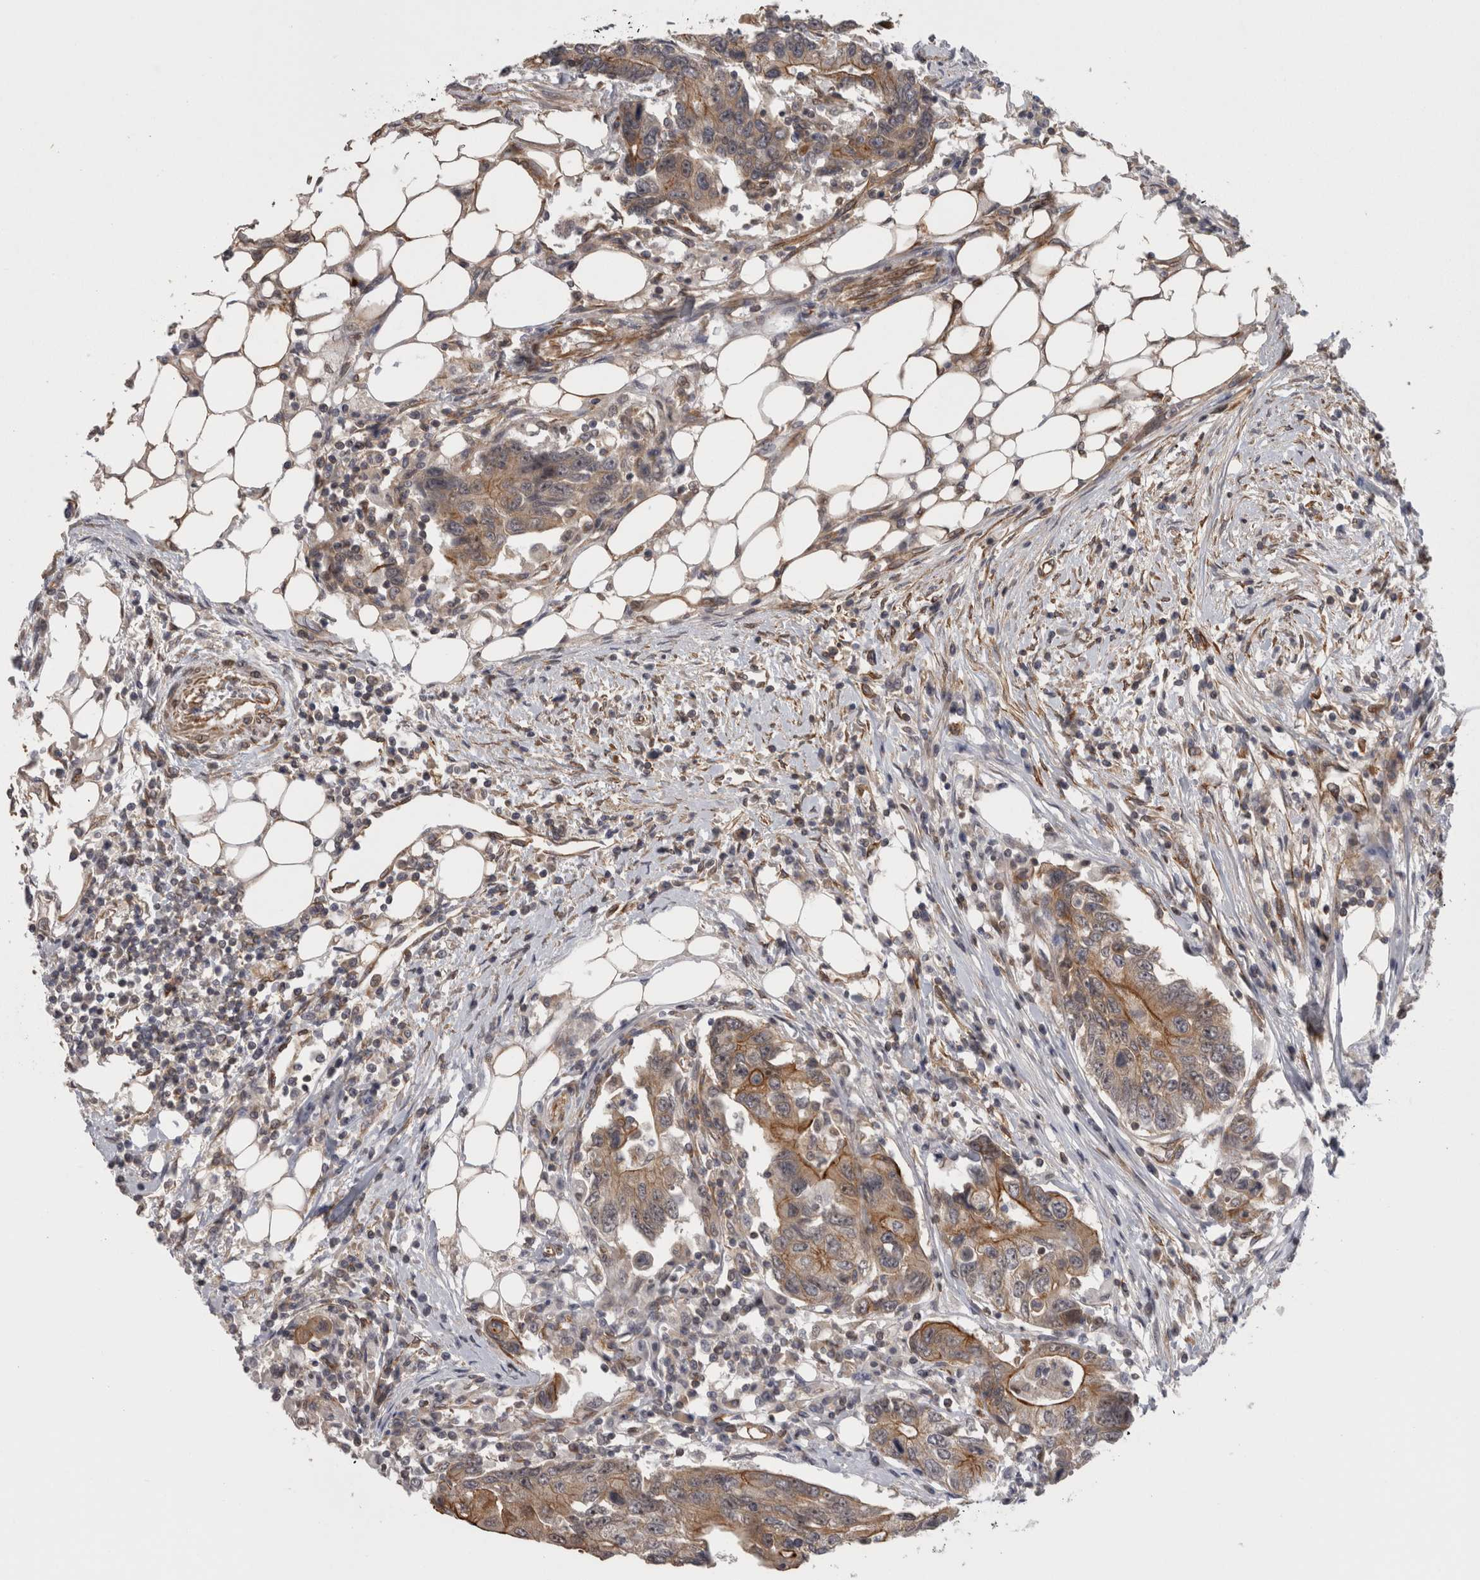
{"staining": {"intensity": "moderate", "quantity": "25%-75%", "location": "cytoplasmic/membranous"}, "tissue": "colorectal cancer", "cell_type": "Tumor cells", "image_type": "cancer", "snomed": [{"axis": "morphology", "description": "Adenocarcinoma, NOS"}, {"axis": "topography", "description": "Colon"}], "caption": "A brown stain shows moderate cytoplasmic/membranous positivity of a protein in human colorectal cancer (adenocarcinoma) tumor cells.", "gene": "RMDN1", "patient": {"sex": "female", "age": 77}}